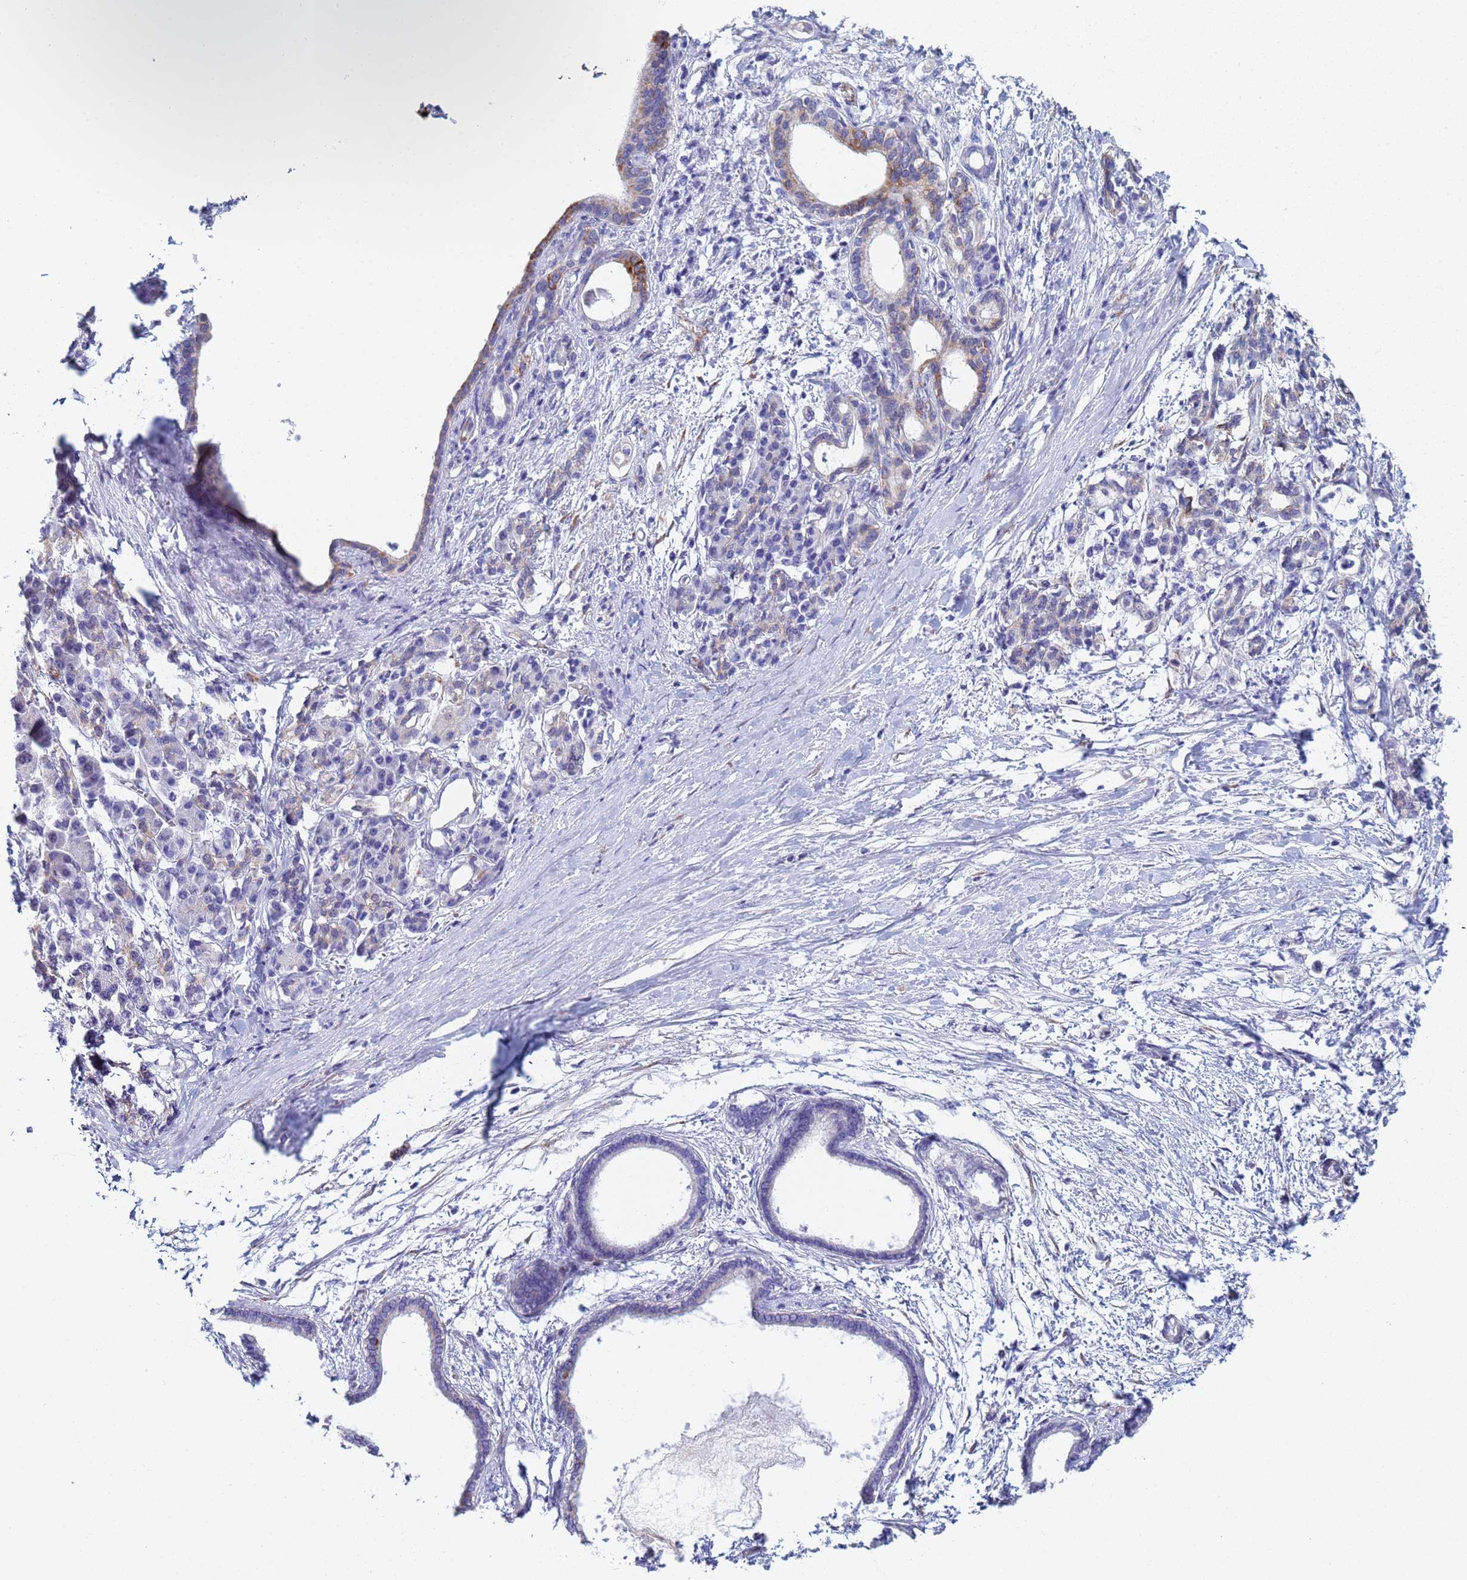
{"staining": {"intensity": "negative", "quantity": "none", "location": "none"}, "tissue": "pancreatic cancer", "cell_type": "Tumor cells", "image_type": "cancer", "snomed": [{"axis": "morphology", "description": "Adenocarcinoma, NOS"}, {"axis": "topography", "description": "Pancreas"}], "caption": "Protein analysis of pancreatic adenocarcinoma shows no significant expression in tumor cells.", "gene": "GDAP2", "patient": {"sex": "female", "age": 55}}